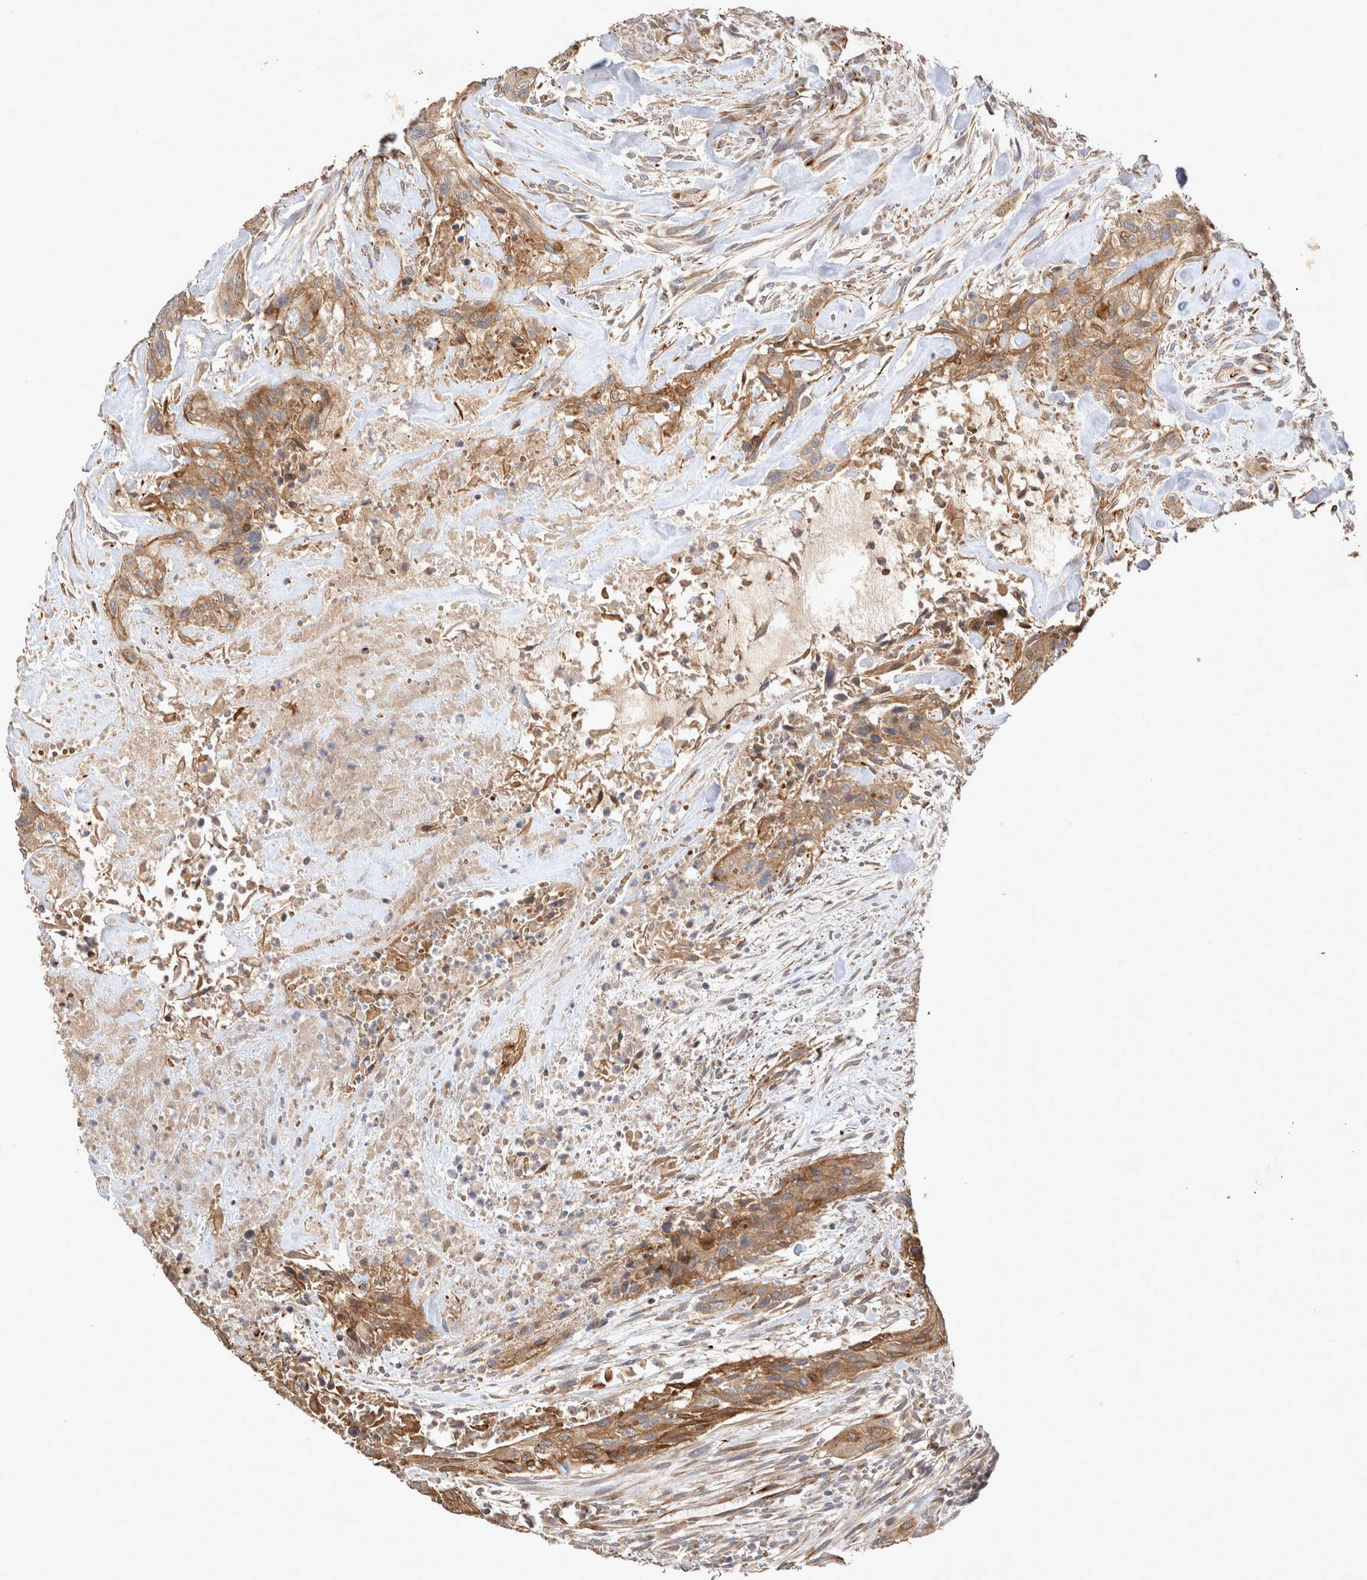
{"staining": {"intensity": "moderate", "quantity": ">75%", "location": "cytoplasmic/membranous"}, "tissue": "urothelial cancer", "cell_type": "Tumor cells", "image_type": "cancer", "snomed": [{"axis": "morphology", "description": "Urothelial carcinoma, High grade"}, {"axis": "topography", "description": "Urinary bladder"}], "caption": "IHC photomicrograph of neoplastic tissue: human urothelial cancer stained using immunohistochemistry (IHC) exhibits medium levels of moderate protein expression localized specifically in the cytoplasmic/membranous of tumor cells, appearing as a cytoplasmic/membranous brown color.", "gene": "NMU", "patient": {"sex": "male", "age": 35}}